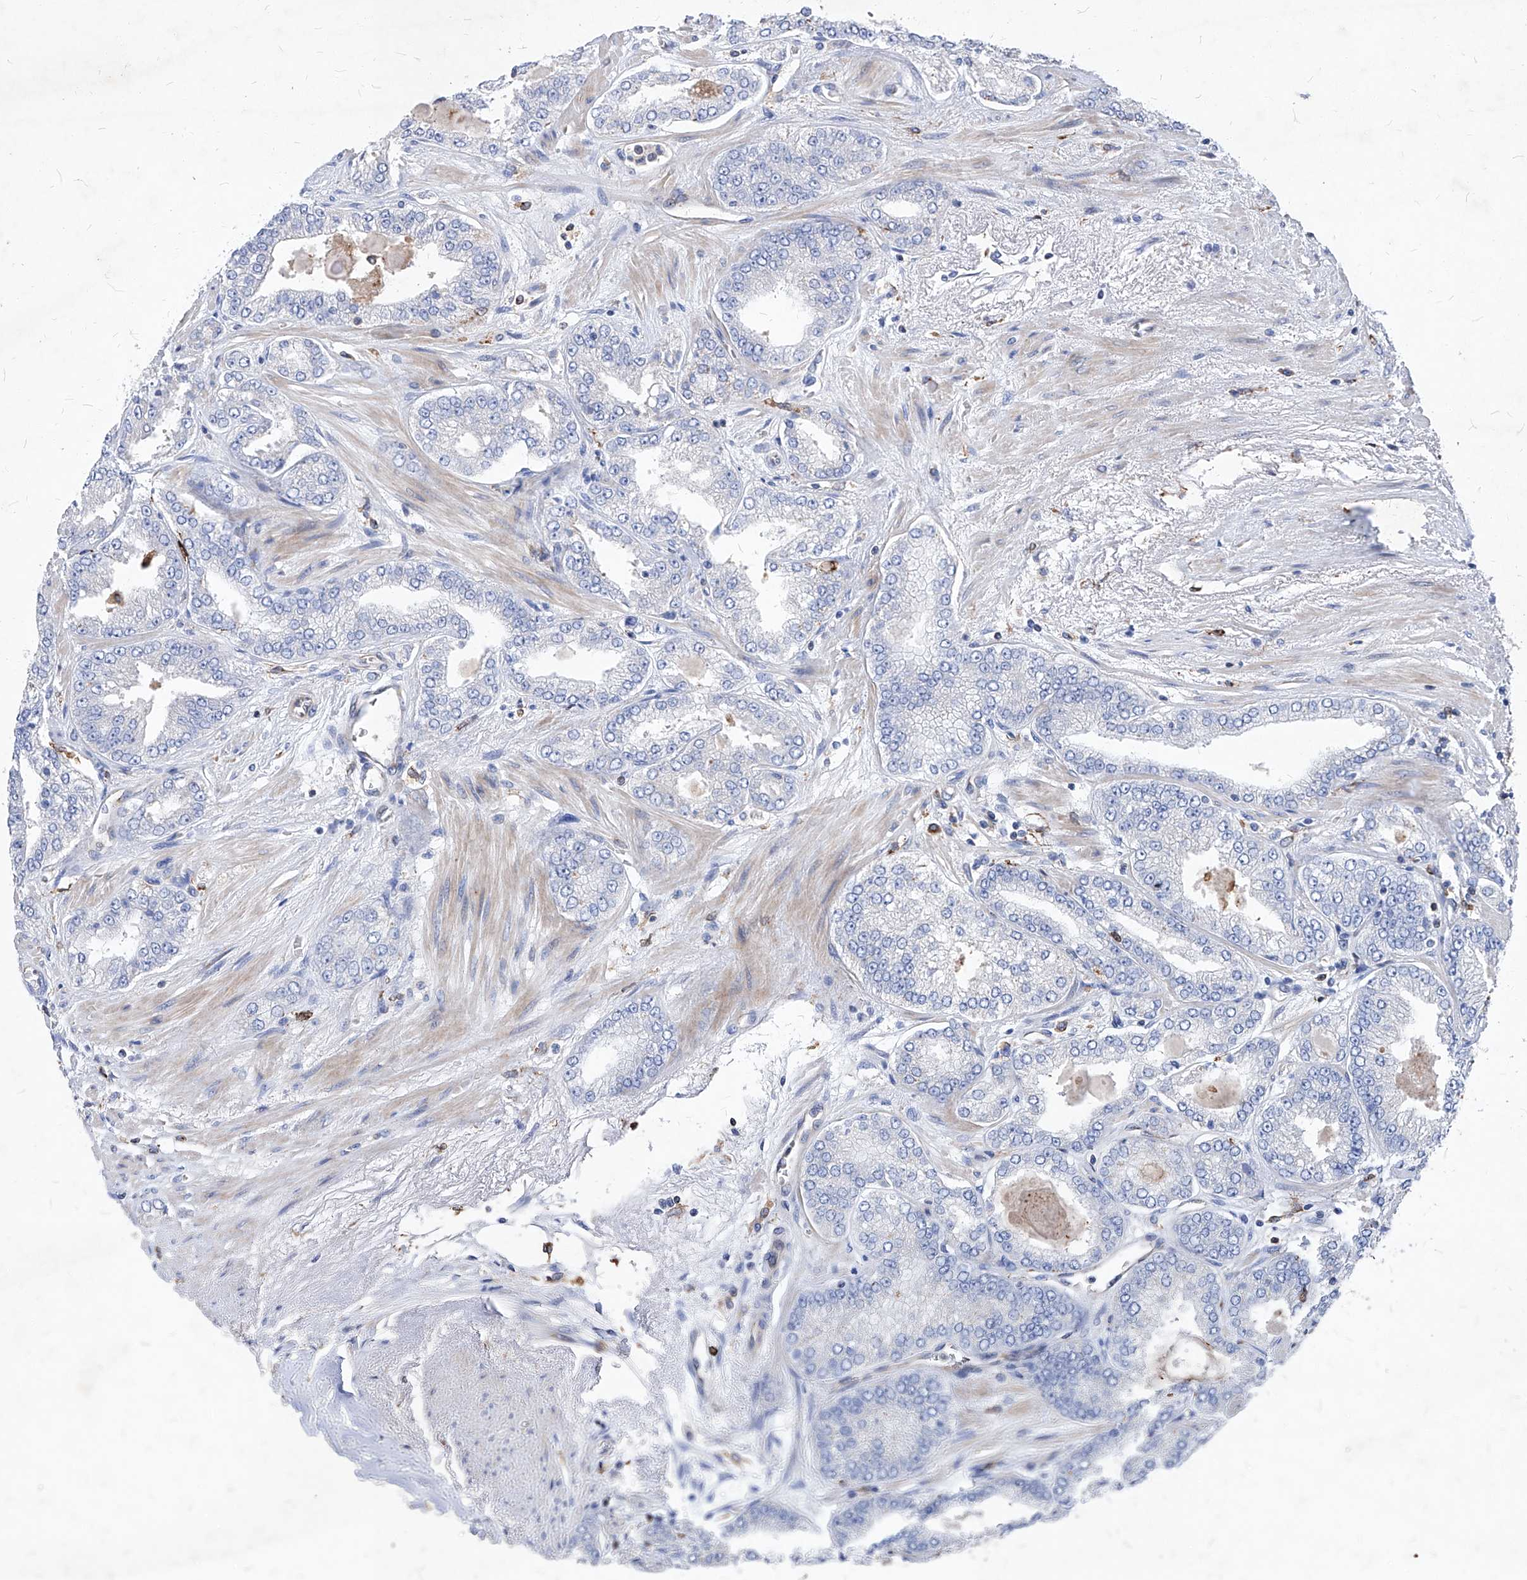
{"staining": {"intensity": "negative", "quantity": "none", "location": "none"}, "tissue": "prostate cancer", "cell_type": "Tumor cells", "image_type": "cancer", "snomed": [{"axis": "morphology", "description": "Adenocarcinoma, High grade"}, {"axis": "topography", "description": "Prostate"}], "caption": "This is an immunohistochemistry (IHC) photomicrograph of prostate cancer (high-grade adenocarcinoma). There is no positivity in tumor cells.", "gene": "UBOX5", "patient": {"sex": "male", "age": 71}}